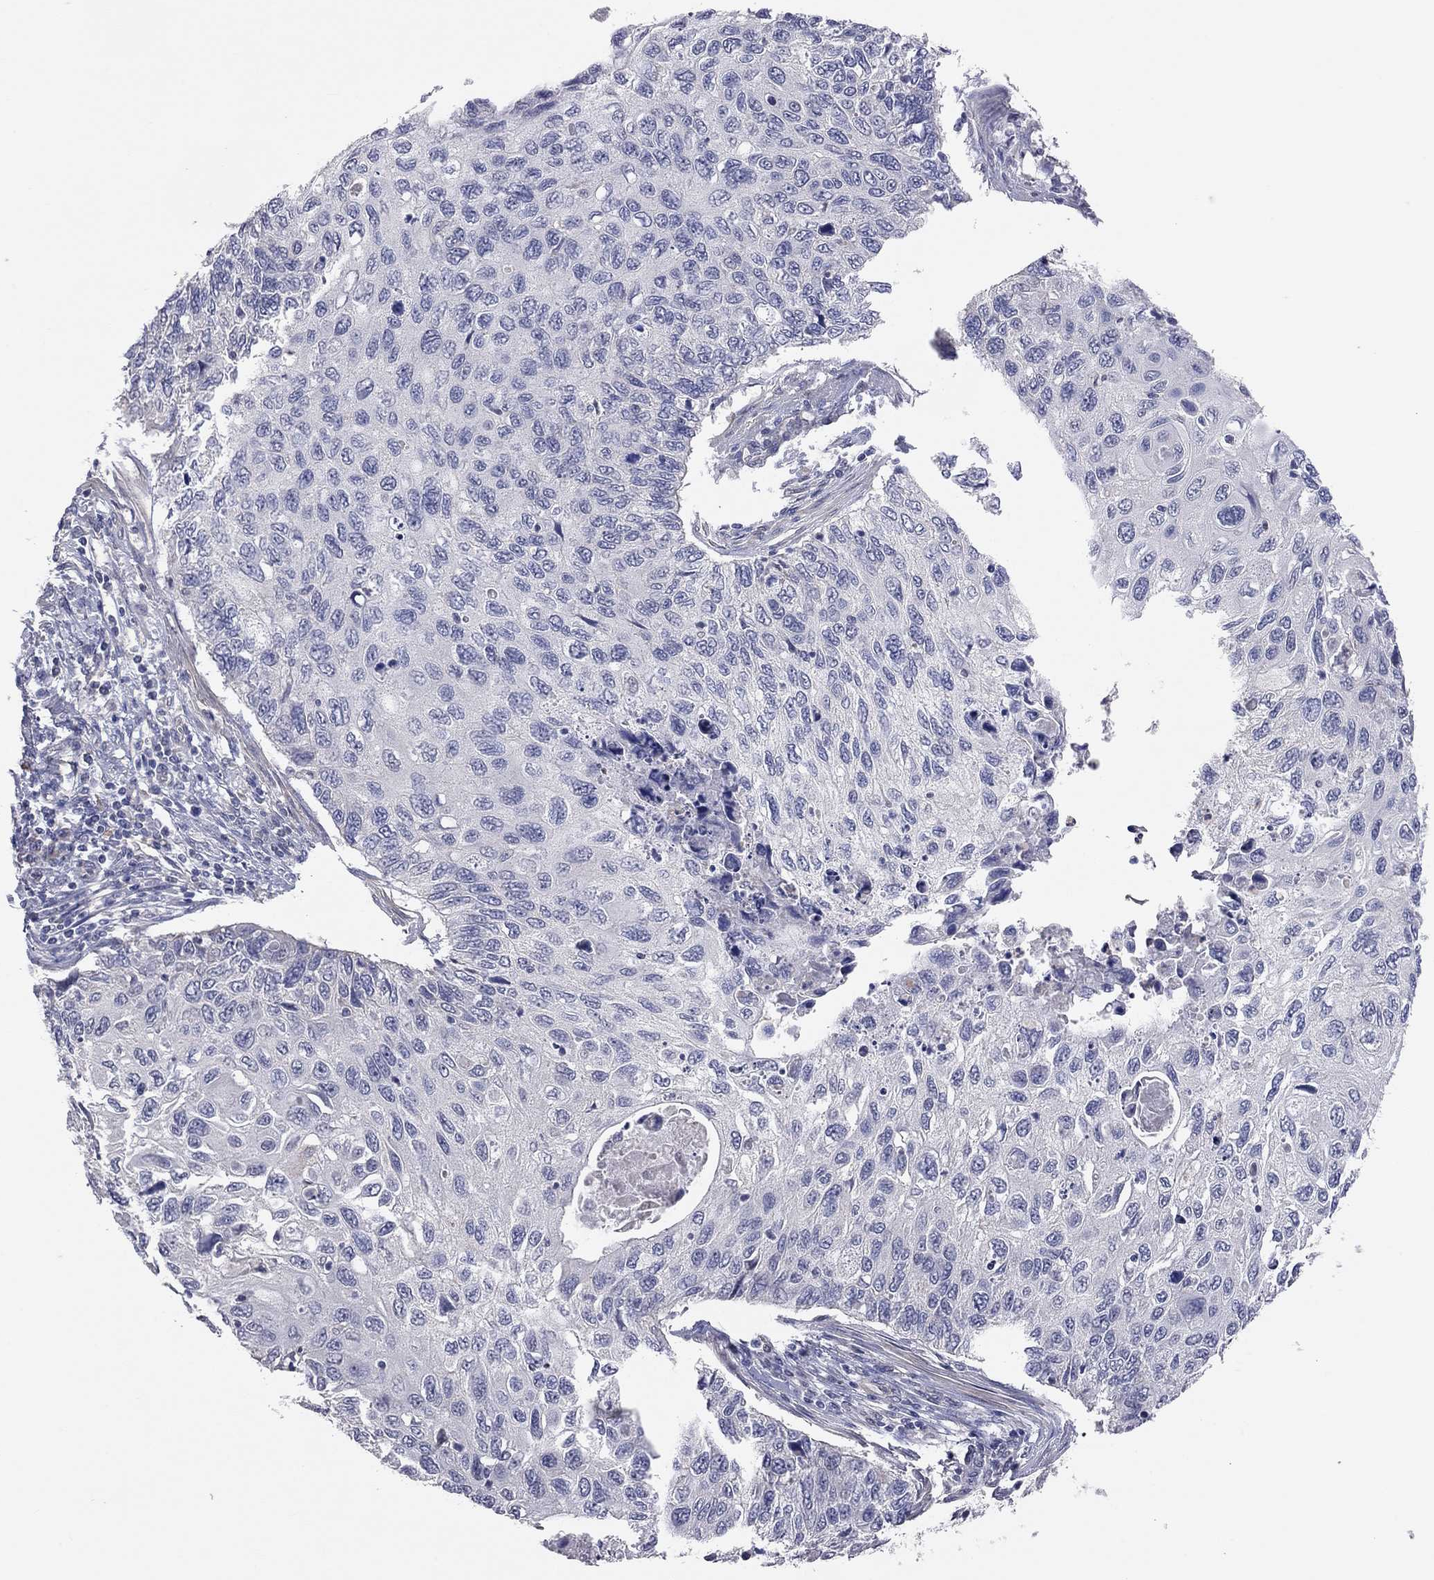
{"staining": {"intensity": "negative", "quantity": "none", "location": "none"}, "tissue": "cervical cancer", "cell_type": "Tumor cells", "image_type": "cancer", "snomed": [{"axis": "morphology", "description": "Squamous cell carcinoma, NOS"}, {"axis": "topography", "description": "Cervix"}], "caption": "The micrograph demonstrates no significant positivity in tumor cells of cervical cancer (squamous cell carcinoma).", "gene": "KCNB1", "patient": {"sex": "female", "age": 70}}